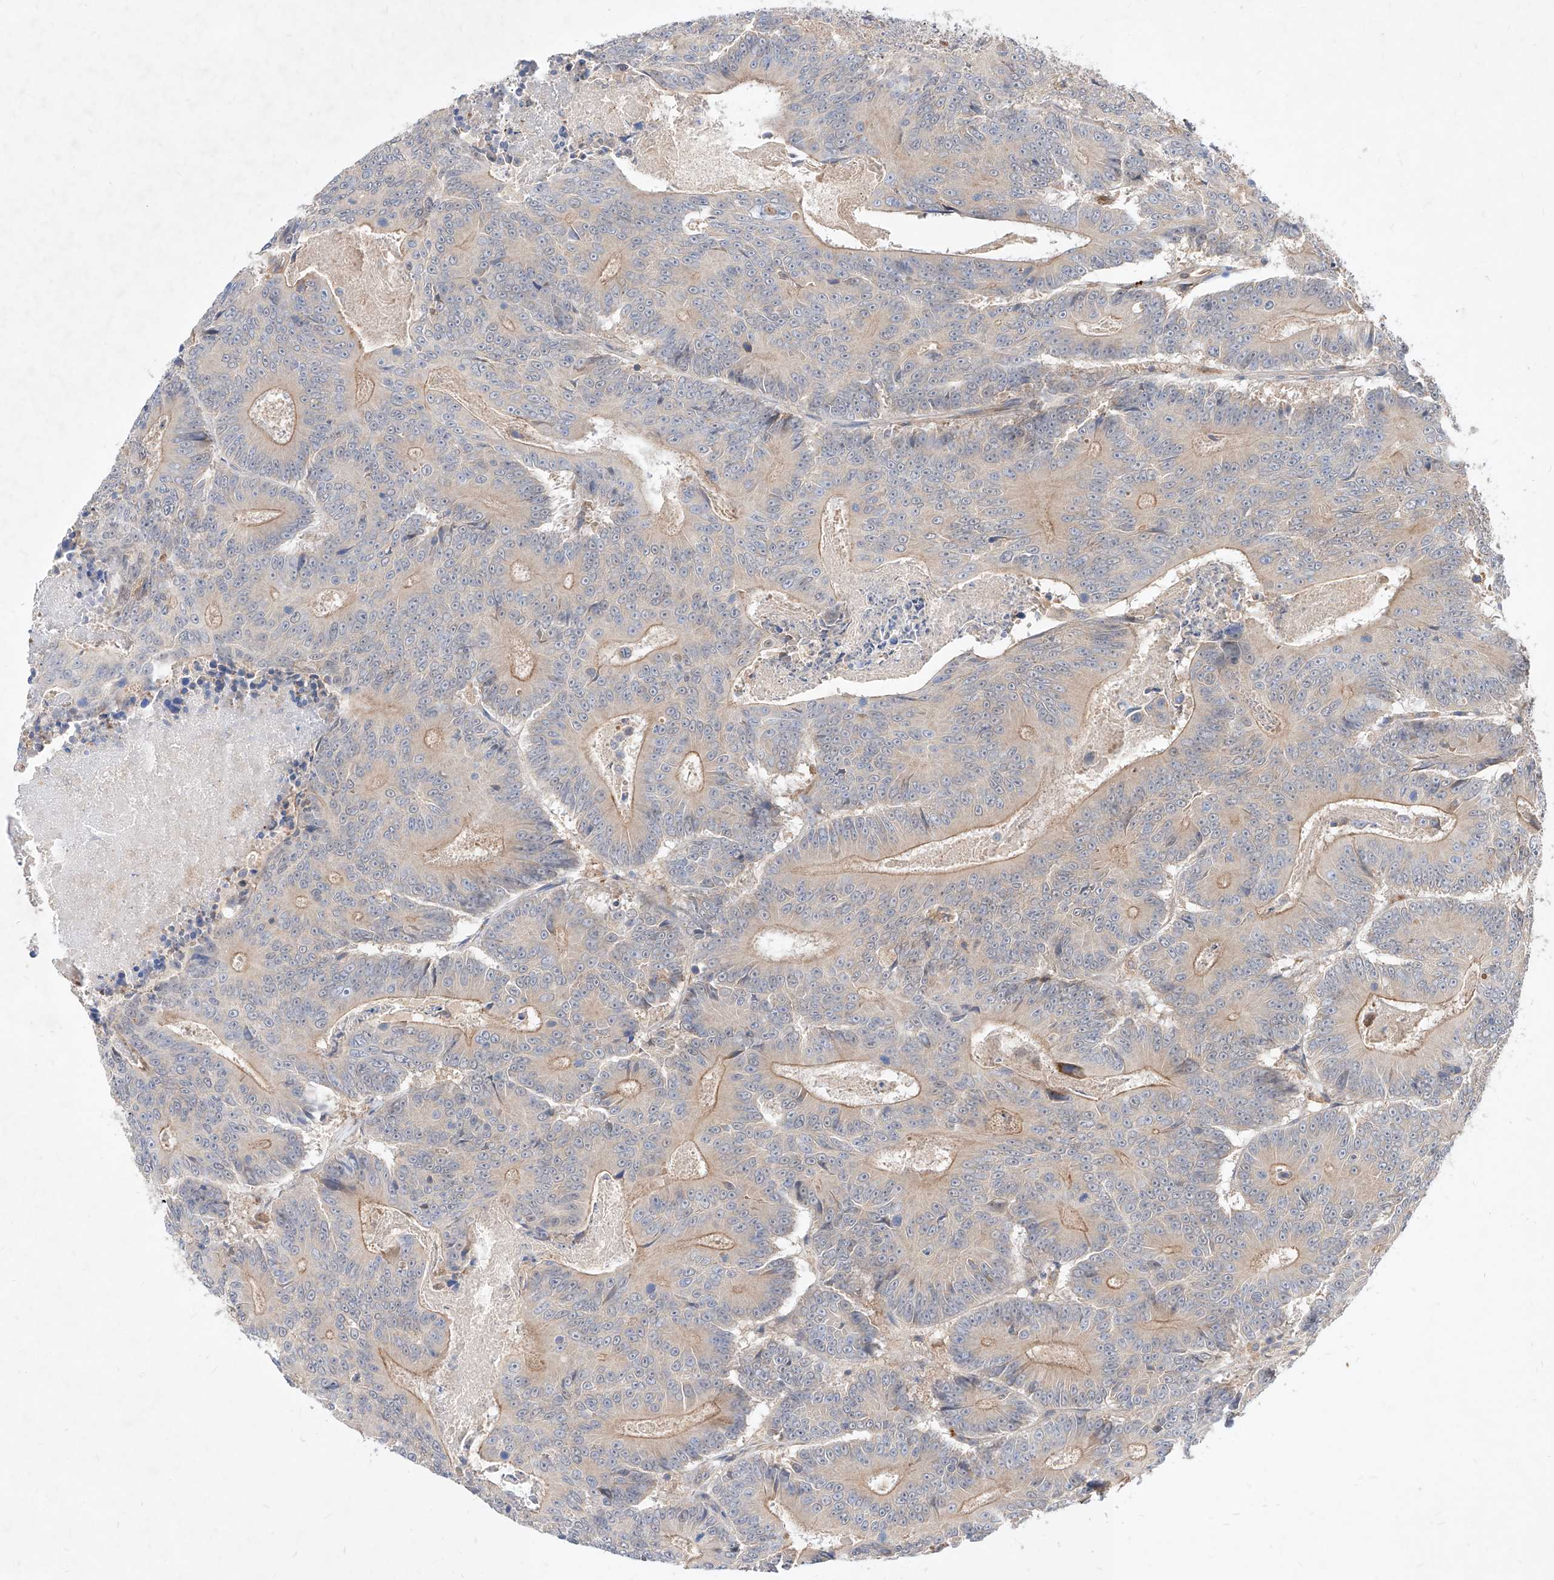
{"staining": {"intensity": "weak", "quantity": "25%-75%", "location": "cytoplasmic/membranous"}, "tissue": "colorectal cancer", "cell_type": "Tumor cells", "image_type": "cancer", "snomed": [{"axis": "morphology", "description": "Adenocarcinoma, NOS"}, {"axis": "topography", "description": "Colon"}], "caption": "Adenocarcinoma (colorectal) stained with DAB IHC exhibits low levels of weak cytoplasmic/membranous expression in about 25%-75% of tumor cells.", "gene": "TSNAX", "patient": {"sex": "male", "age": 83}}